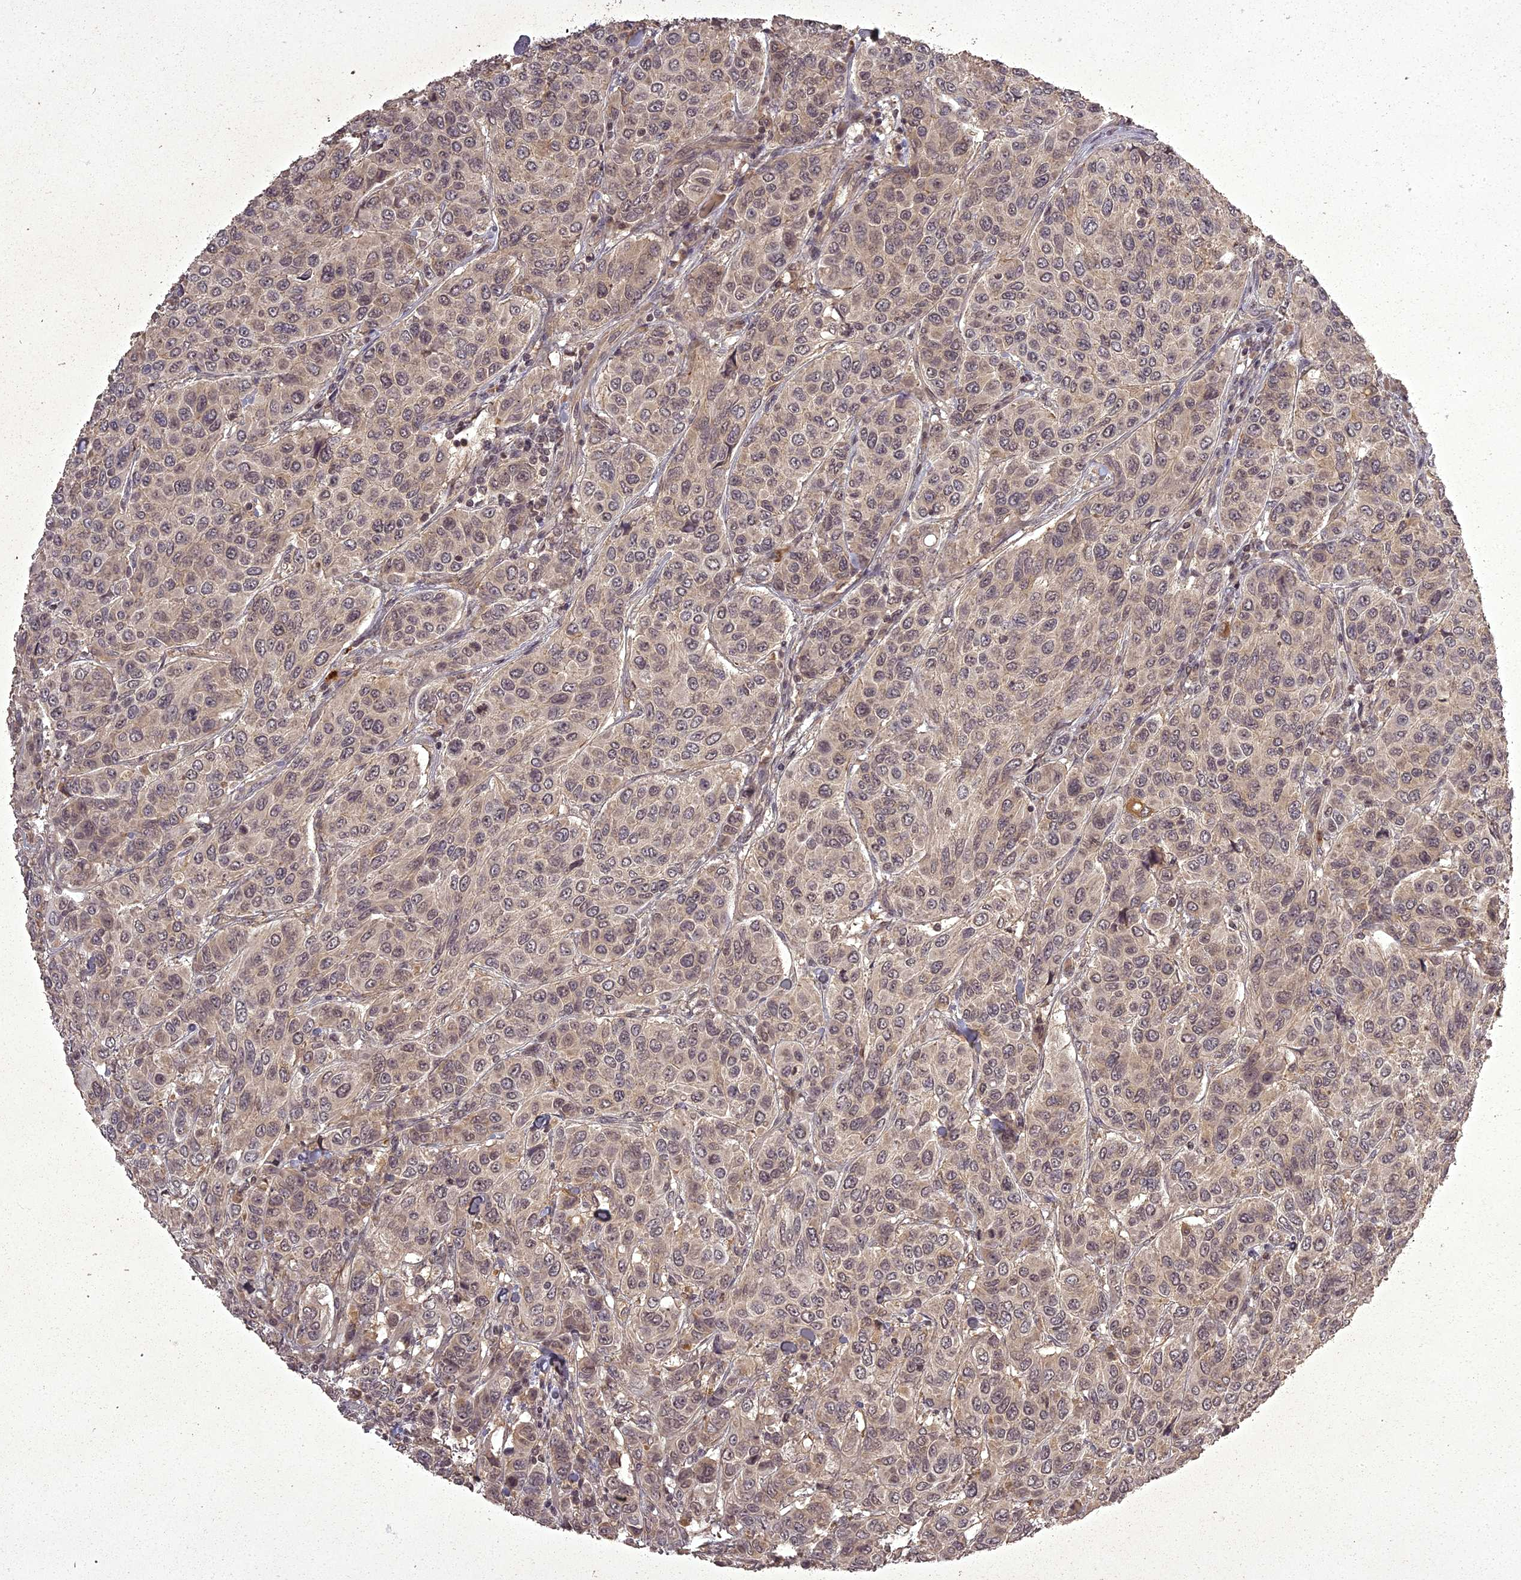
{"staining": {"intensity": "weak", "quantity": "<25%", "location": "cytoplasmic/membranous"}, "tissue": "breast cancer", "cell_type": "Tumor cells", "image_type": "cancer", "snomed": [{"axis": "morphology", "description": "Duct carcinoma"}, {"axis": "topography", "description": "Breast"}], "caption": "IHC micrograph of human breast intraductal carcinoma stained for a protein (brown), which displays no positivity in tumor cells.", "gene": "ING5", "patient": {"sex": "female", "age": 55}}